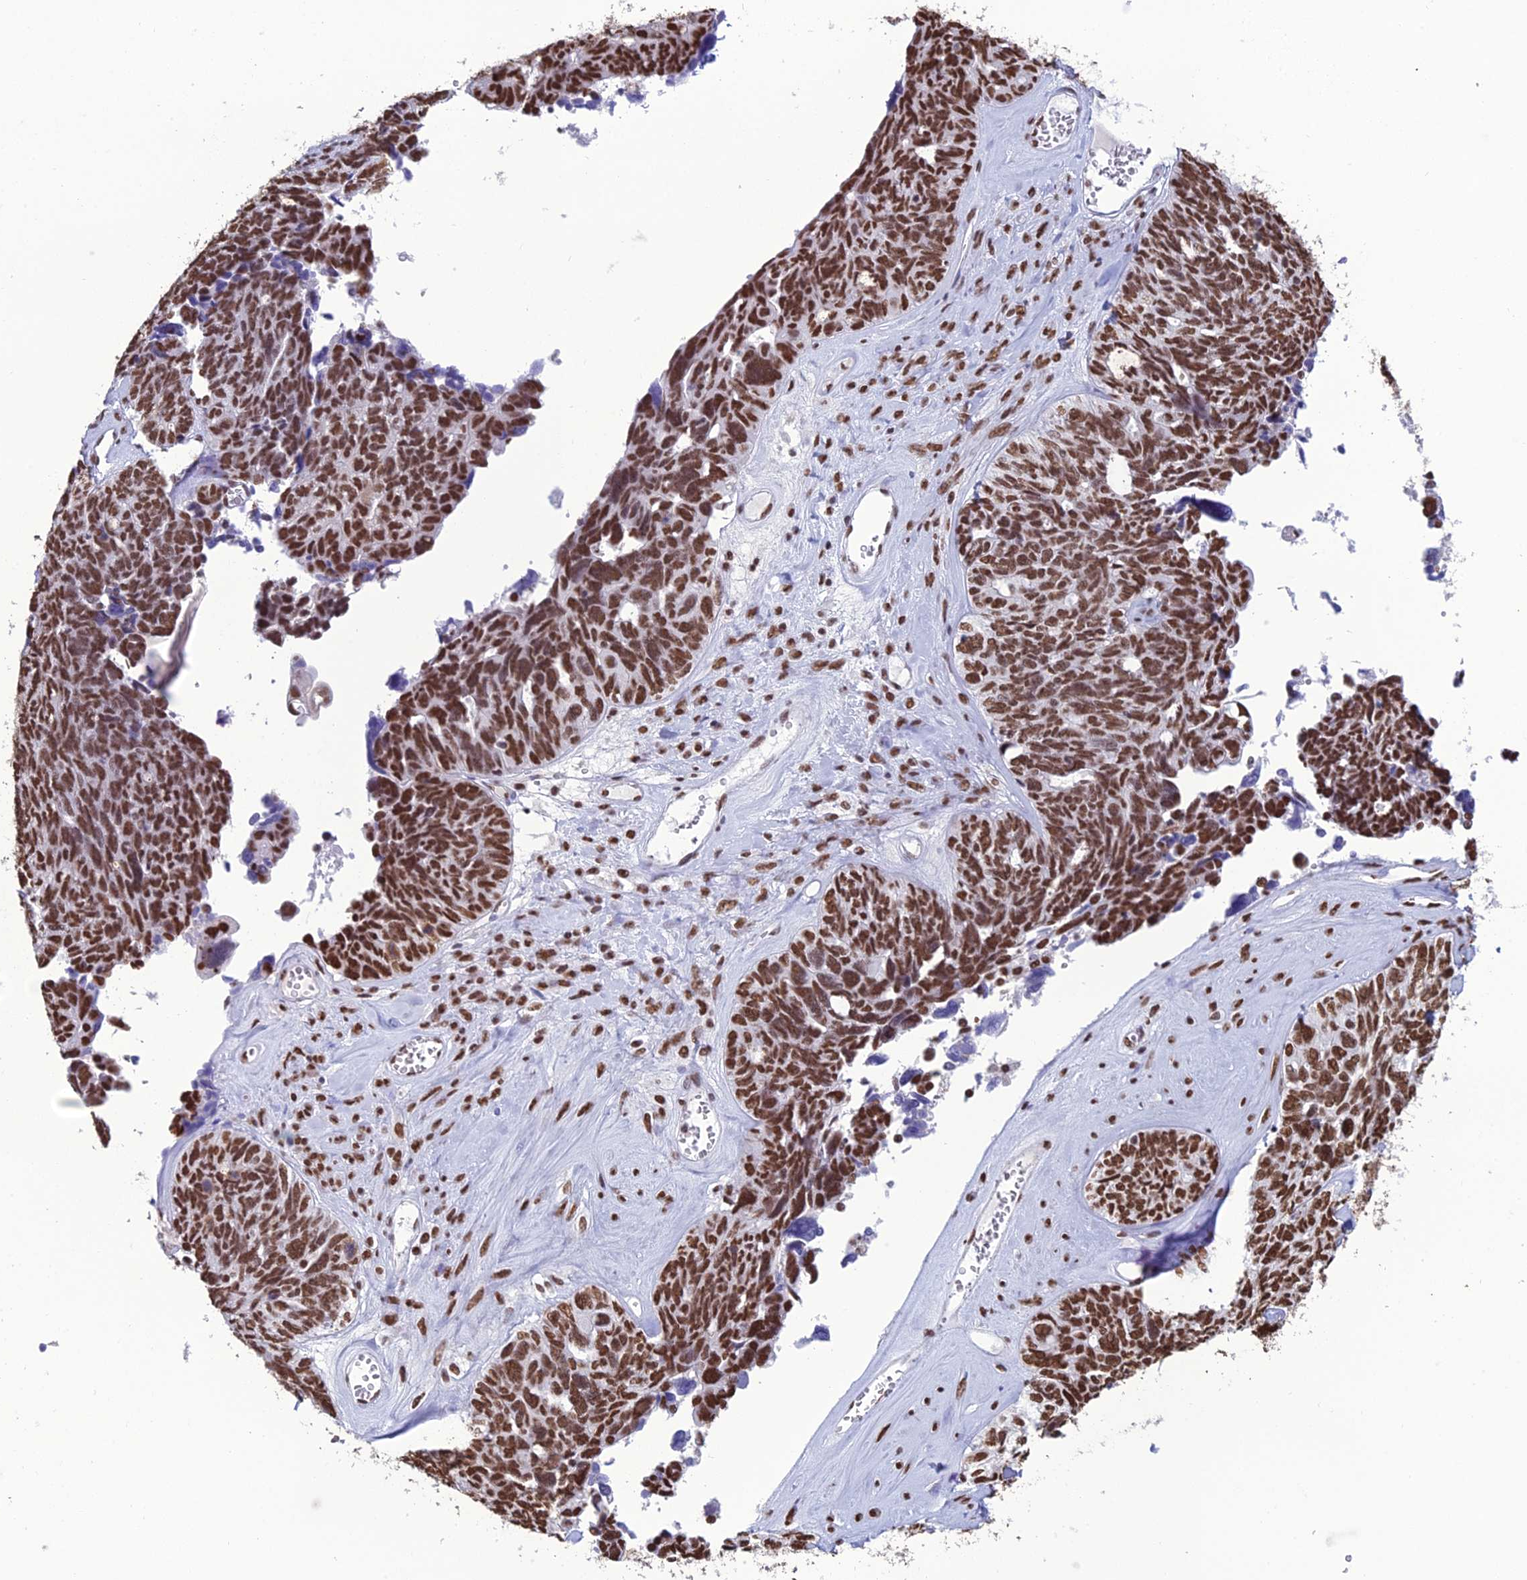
{"staining": {"intensity": "strong", "quantity": ">75%", "location": "nuclear"}, "tissue": "ovarian cancer", "cell_type": "Tumor cells", "image_type": "cancer", "snomed": [{"axis": "morphology", "description": "Cystadenocarcinoma, serous, NOS"}, {"axis": "topography", "description": "Ovary"}], "caption": "This photomicrograph demonstrates IHC staining of human ovarian serous cystadenocarcinoma, with high strong nuclear expression in approximately >75% of tumor cells.", "gene": "PRAMEF12", "patient": {"sex": "female", "age": 79}}